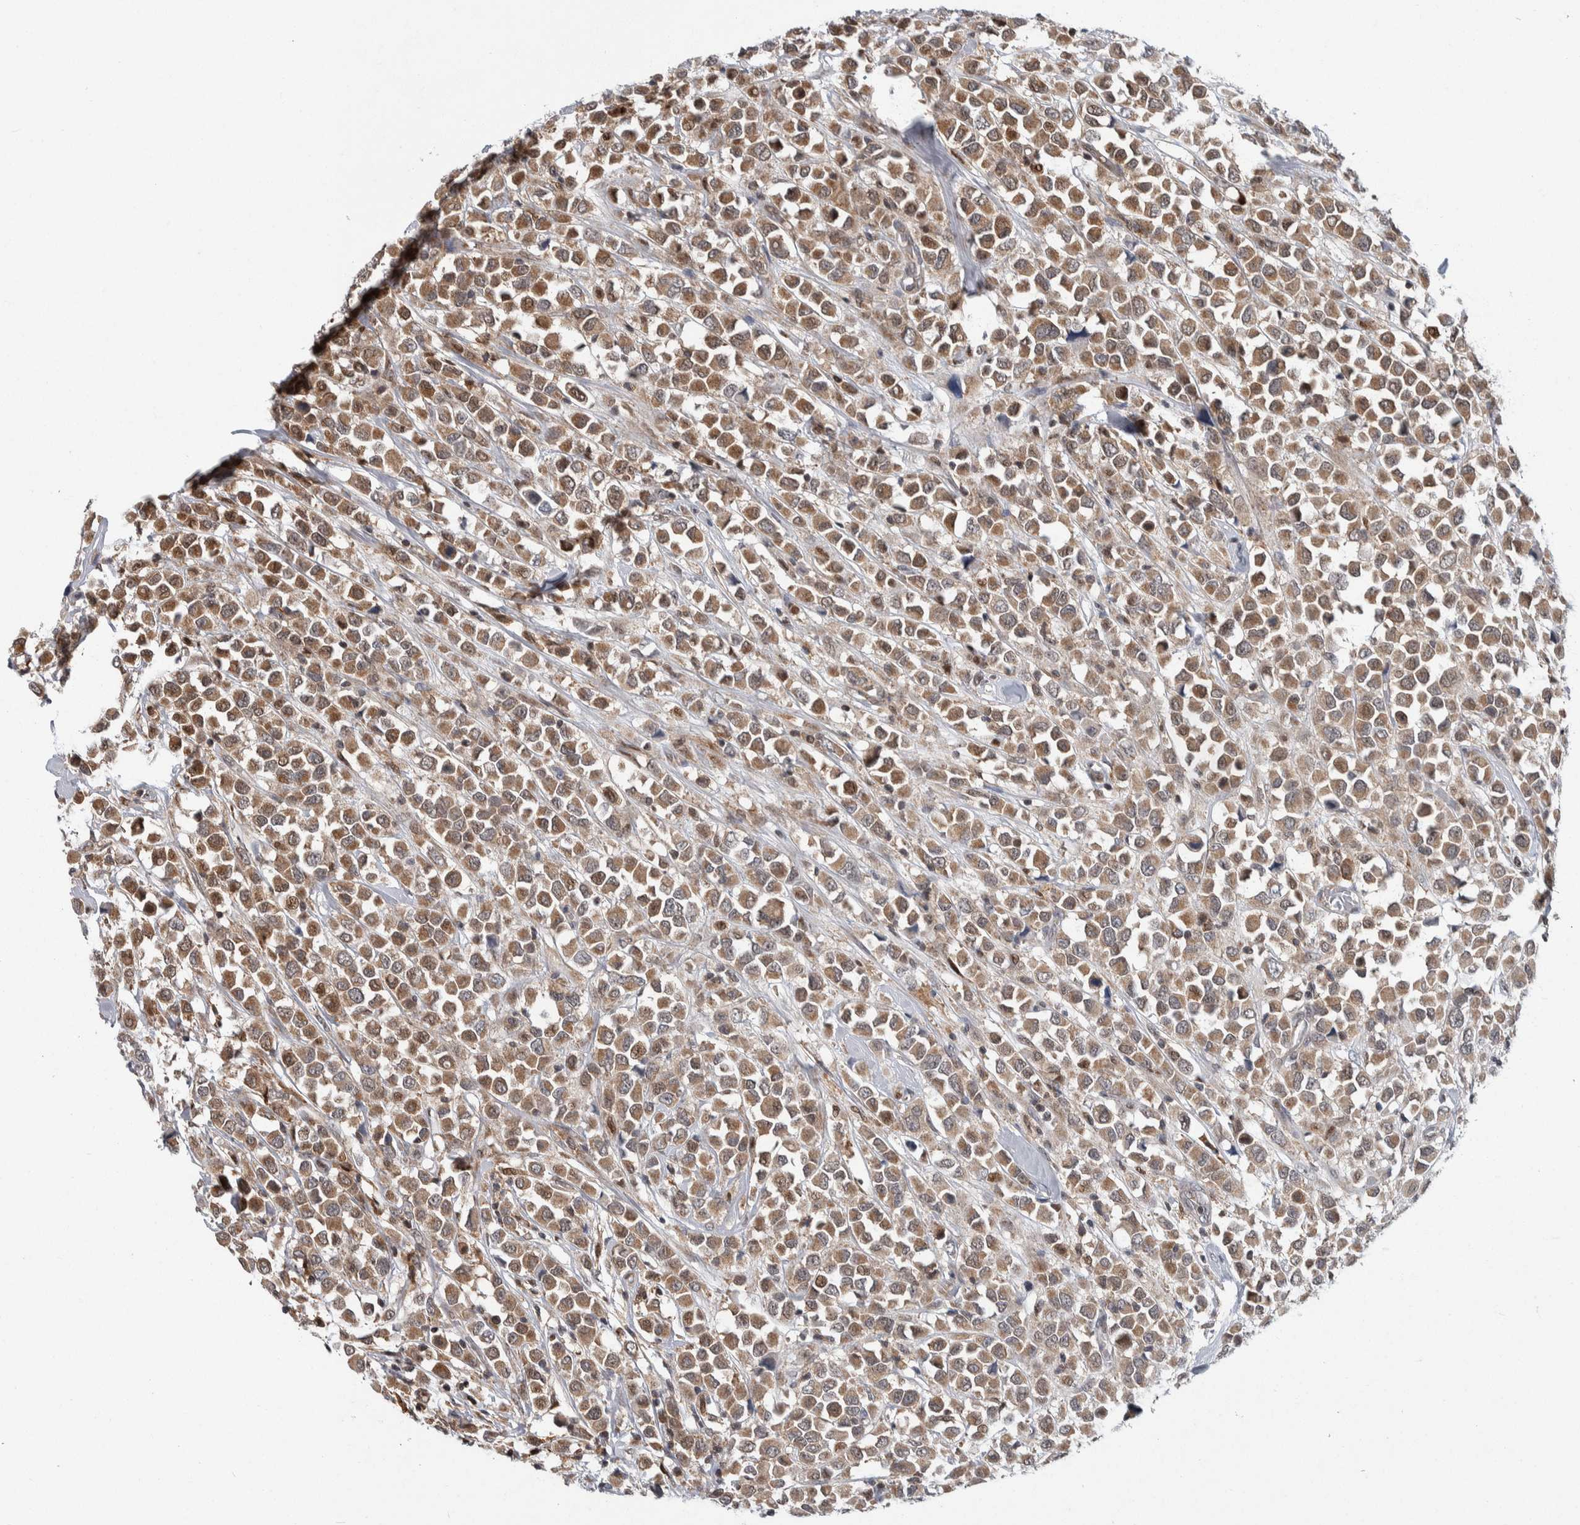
{"staining": {"intensity": "moderate", "quantity": ">75%", "location": "cytoplasmic/membranous"}, "tissue": "breast cancer", "cell_type": "Tumor cells", "image_type": "cancer", "snomed": [{"axis": "morphology", "description": "Duct carcinoma"}, {"axis": "topography", "description": "Breast"}], "caption": "Moderate cytoplasmic/membranous staining is identified in about >75% of tumor cells in infiltrating ductal carcinoma (breast).", "gene": "PTPA", "patient": {"sex": "female", "age": 61}}